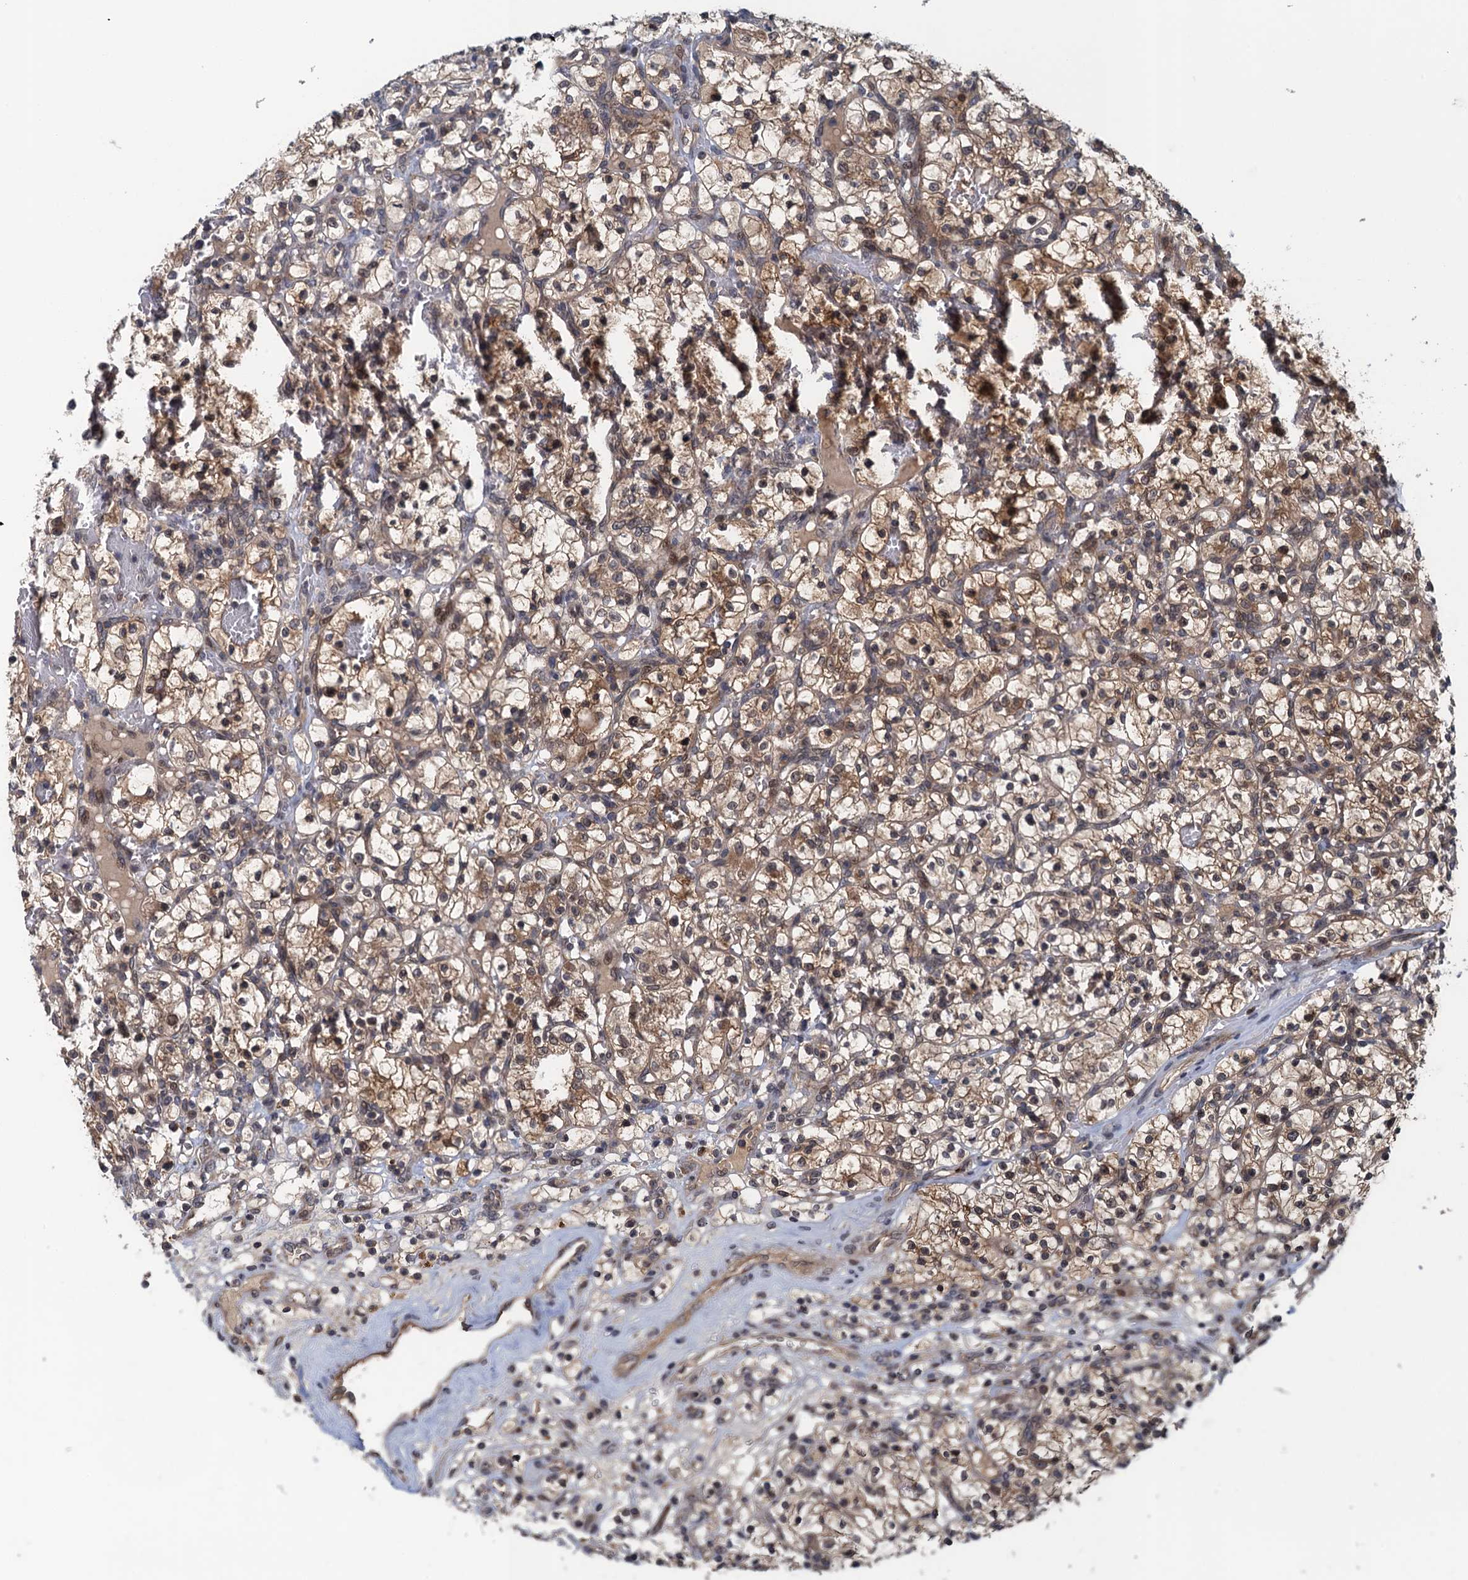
{"staining": {"intensity": "moderate", "quantity": ">75%", "location": "cytoplasmic/membranous,nuclear"}, "tissue": "renal cancer", "cell_type": "Tumor cells", "image_type": "cancer", "snomed": [{"axis": "morphology", "description": "Adenocarcinoma, NOS"}, {"axis": "topography", "description": "Kidney"}], "caption": "Protein analysis of renal cancer (adenocarcinoma) tissue displays moderate cytoplasmic/membranous and nuclear positivity in approximately >75% of tumor cells. Nuclei are stained in blue.", "gene": "RNF165", "patient": {"sex": "female", "age": 57}}